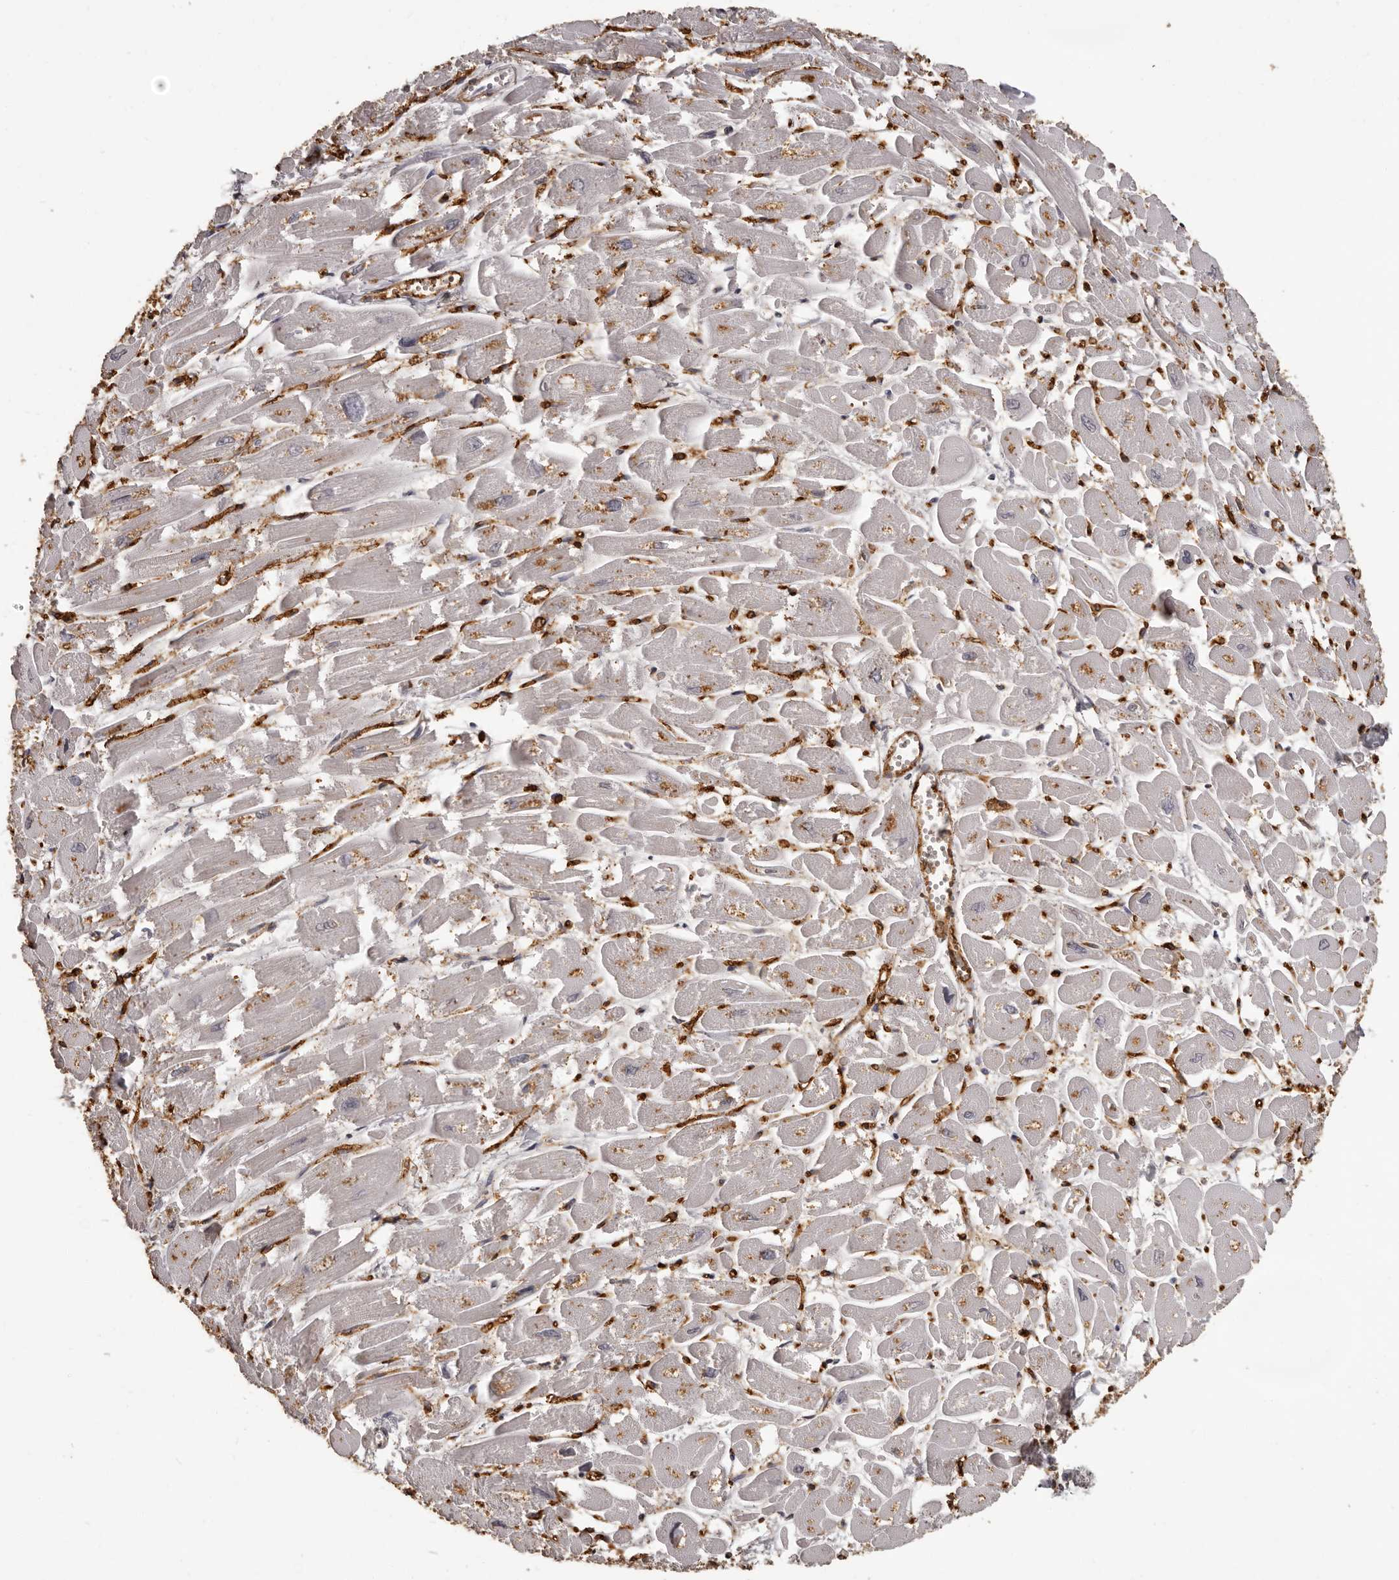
{"staining": {"intensity": "moderate", "quantity": "<25%", "location": "cytoplasmic/membranous"}, "tissue": "heart muscle", "cell_type": "Cardiomyocytes", "image_type": "normal", "snomed": [{"axis": "morphology", "description": "Normal tissue, NOS"}, {"axis": "topography", "description": "Heart"}], "caption": "This is a micrograph of IHC staining of benign heart muscle, which shows moderate staining in the cytoplasmic/membranous of cardiomyocytes.", "gene": "GPR78", "patient": {"sex": "male", "age": 54}}